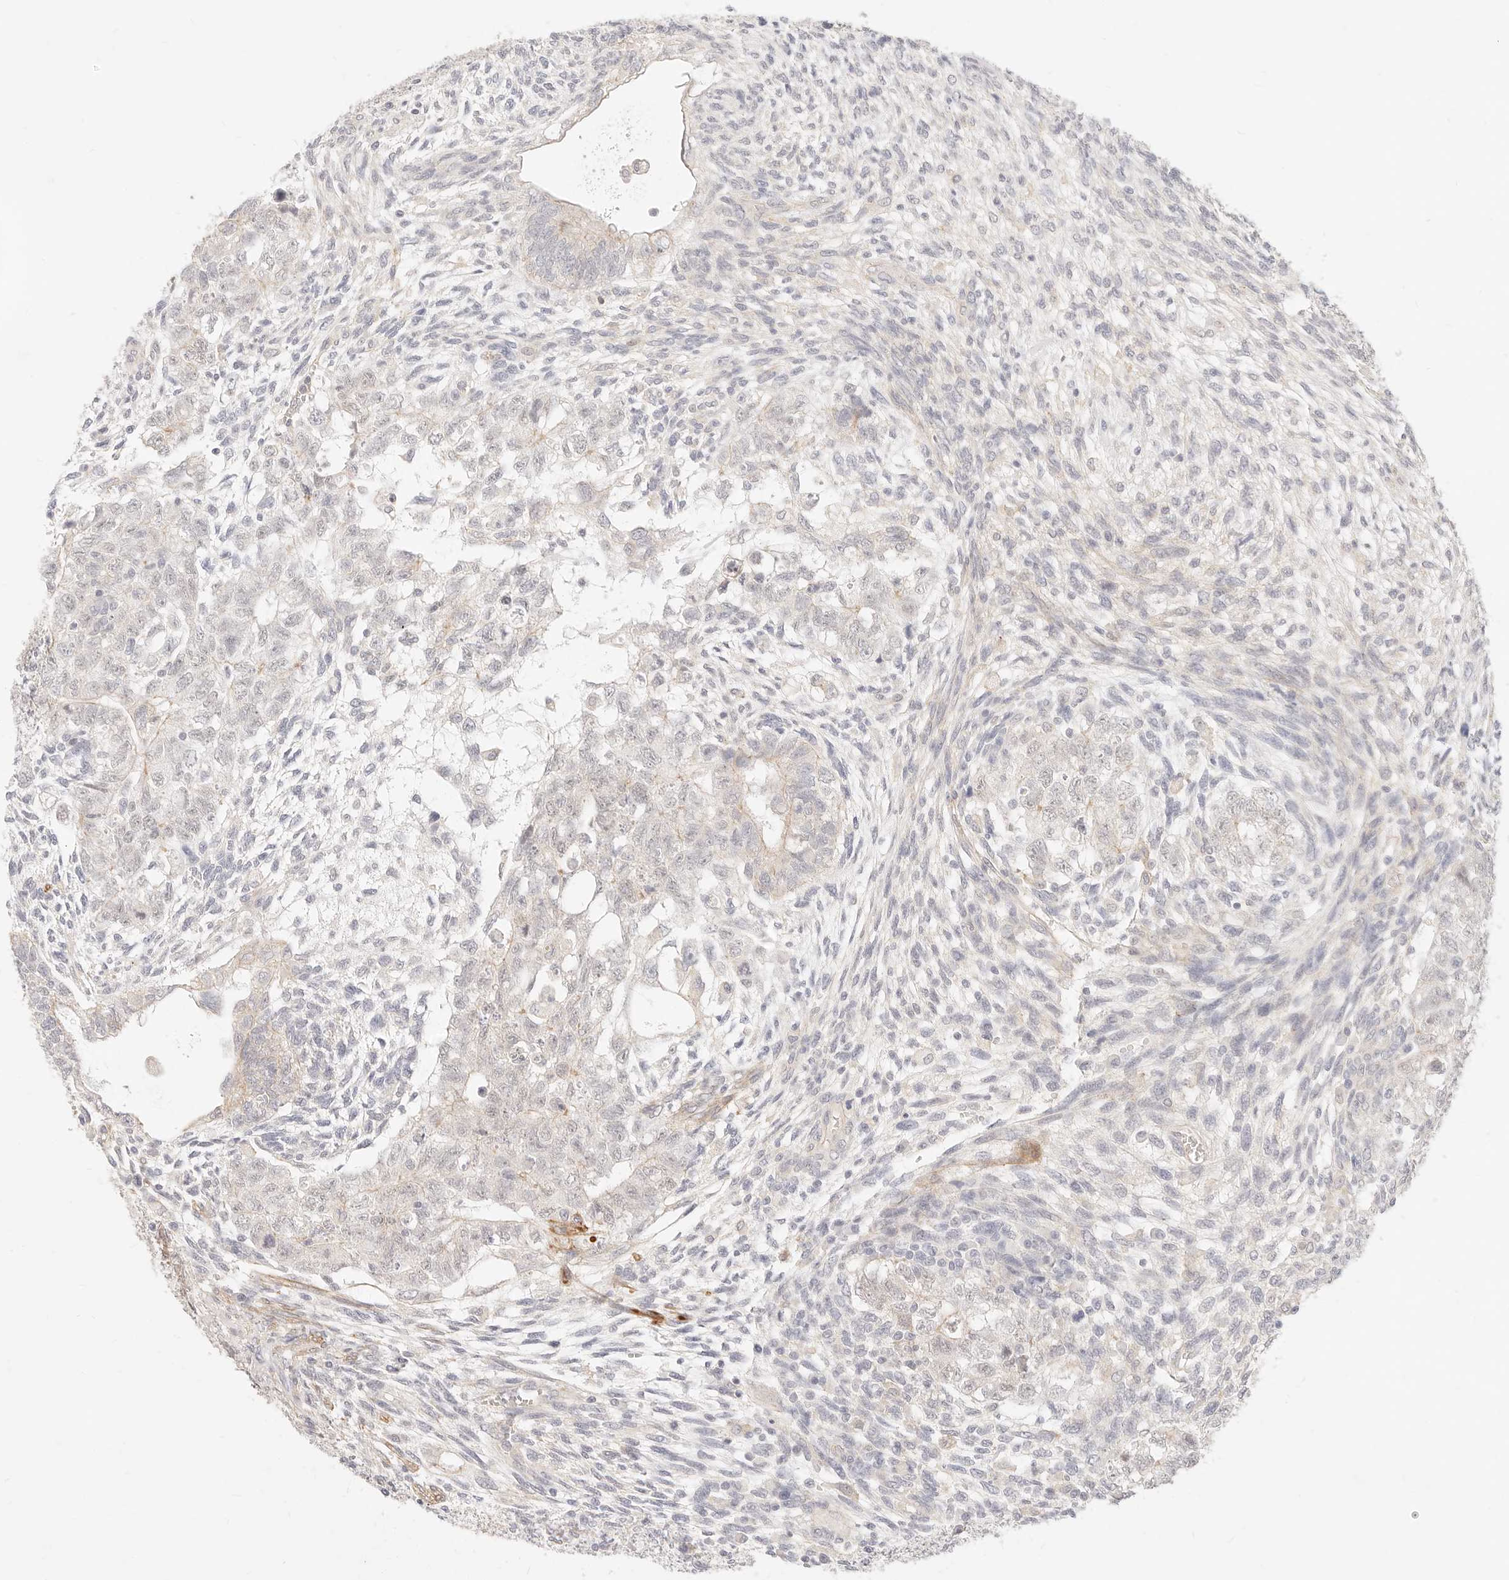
{"staining": {"intensity": "negative", "quantity": "none", "location": "none"}, "tissue": "testis cancer", "cell_type": "Tumor cells", "image_type": "cancer", "snomed": [{"axis": "morphology", "description": "Carcinoma, Embryonal, NOS"}, {"axis": "topography", "description": "Testis"}], "caption": "Immunohistochemistry micrograph of human testis cancer stained for a protein (brown), which demonstrates no positivity in tumor cells.", "gene": "UBXN10", "patient": {"sex": "male", "age": 37}}